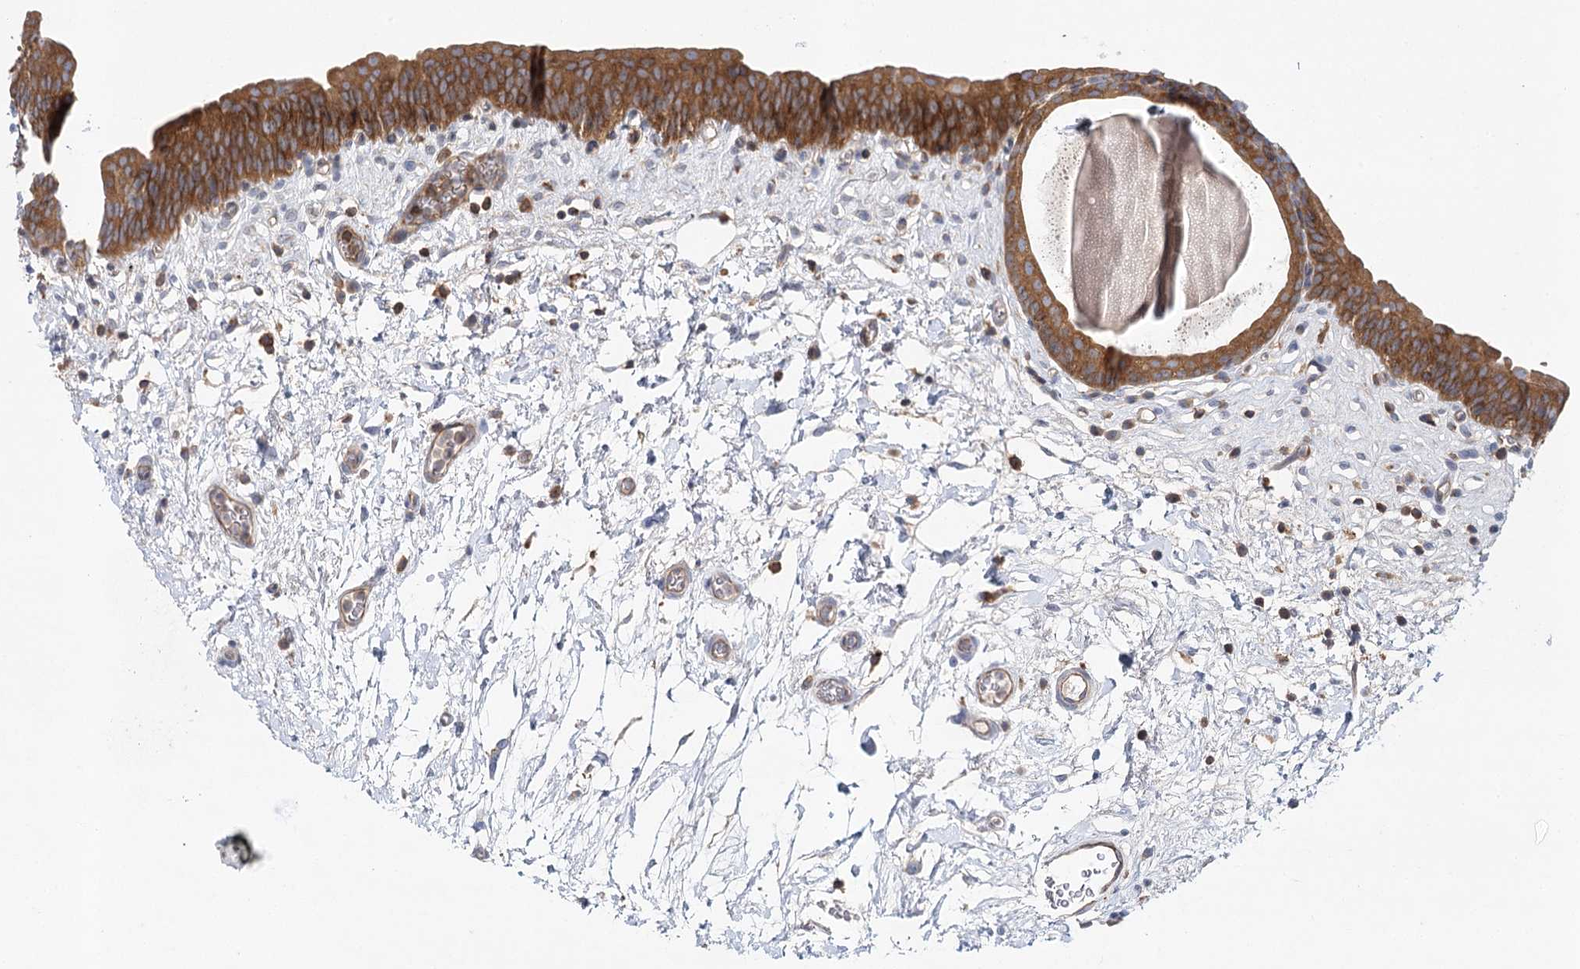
{"staining": {"intensity": "moderate", "quantity": ">75%", "location": "cytoplasmic/membranous"}, "tissue": "urinary bladder", "cell_type": "Urothelial cells", "image_type": "normal", "snomed": [{"axis": "morphology", "description": "Normal tissue, NOS"}, {"axis": "topography", "description": "Urinary bladder"}], "caption": "A brown stain highlights moderate cytoplasmic/membranous expression of a protein in urothelial cells of unremarkable urinary bladder.", "gene": "ABRAXAS2", "patient": {"sex": "male", "age": 83}}